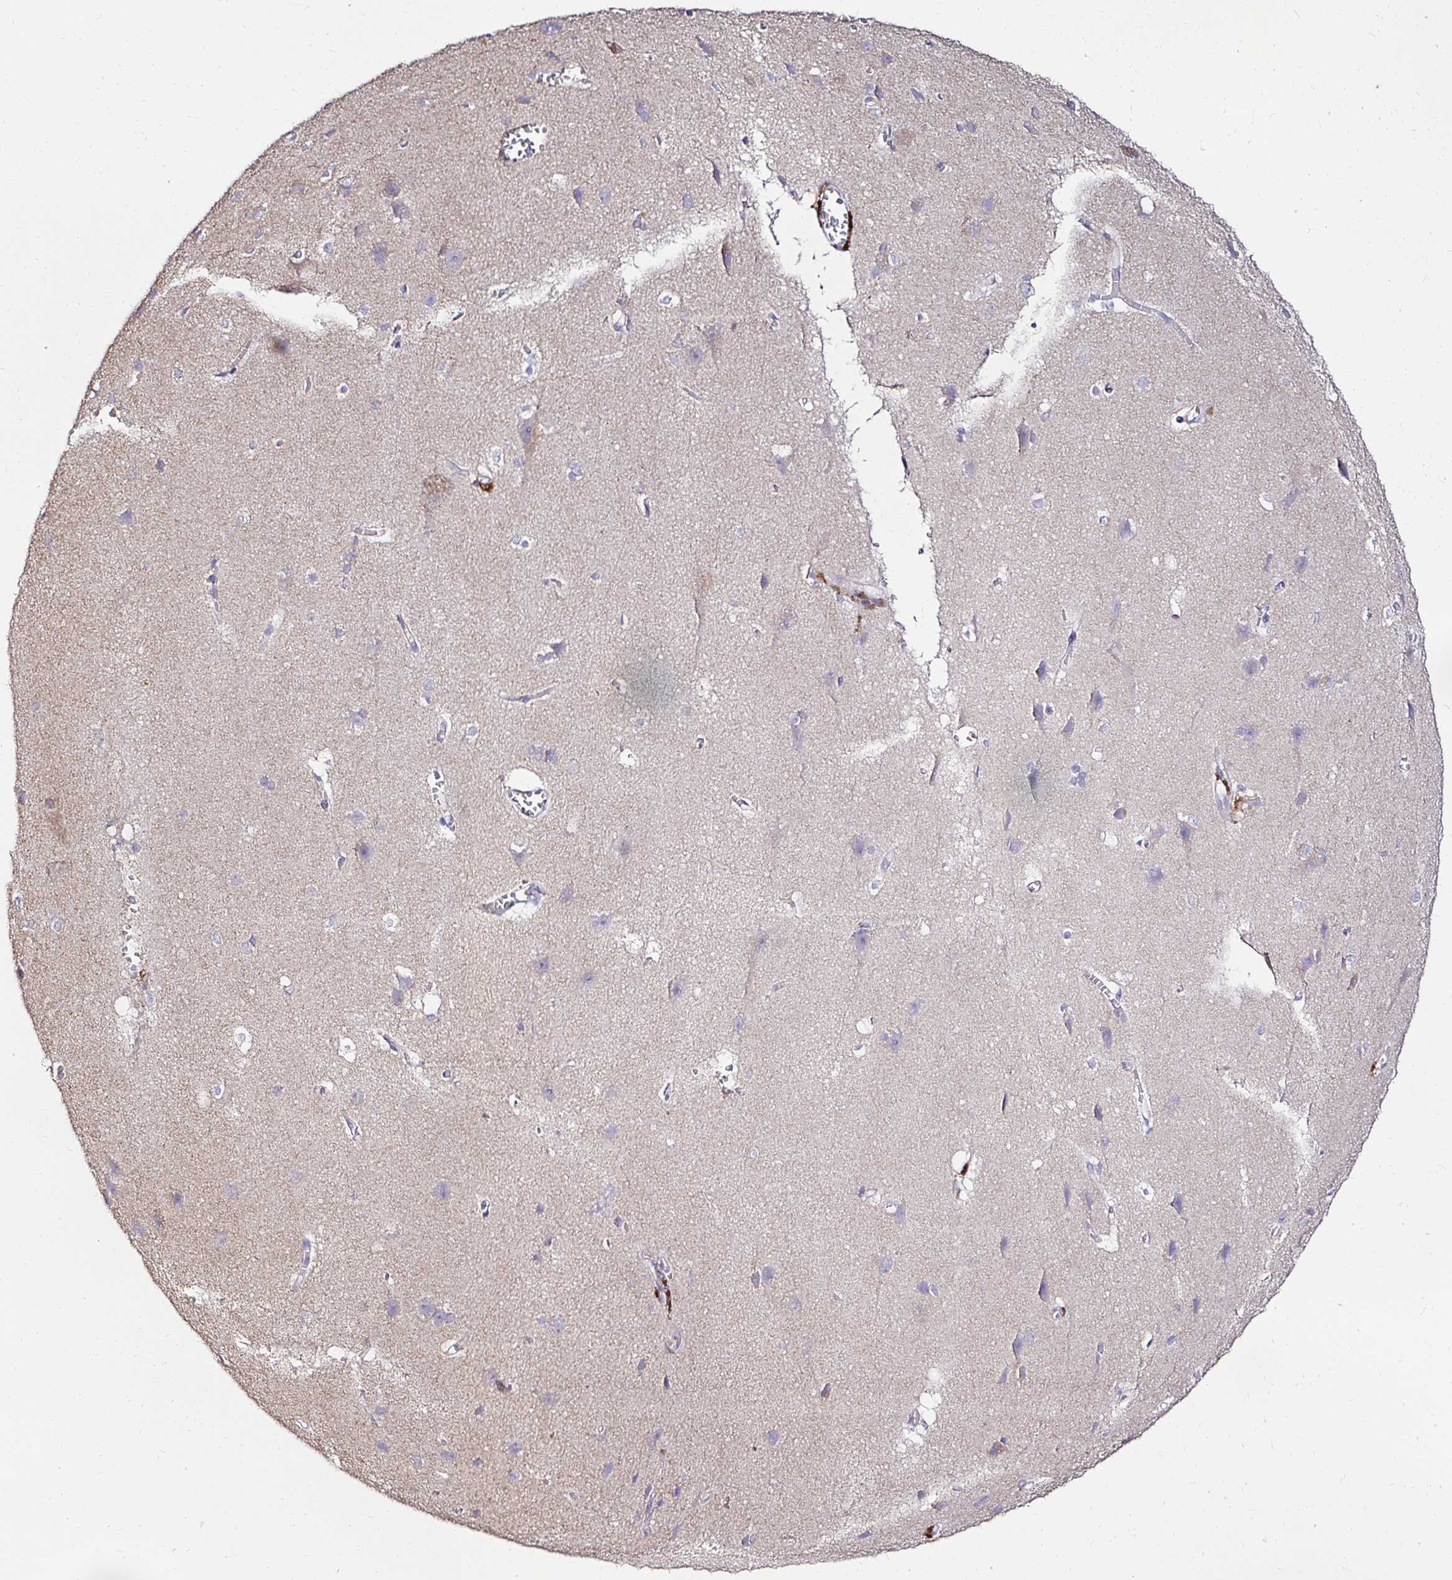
{"staining": {"intensity": "negative", "quantity": "none", "location": "none"}, "tissue": "cerebral cortex", "cell_type": "Endothelial cells", "image_type": "normal", "snomed": [{"axis": "morphology", "description": "Normal tissue, NOS"}, {"axis": "topography", "description": "Cerebral cortex"}], "caption": "Immunohistochemistry of normal cerebral cortex displays no expression in endothelial cells.", "gene": "GALNS", "patient": {"sex": "male", "age": 37}}